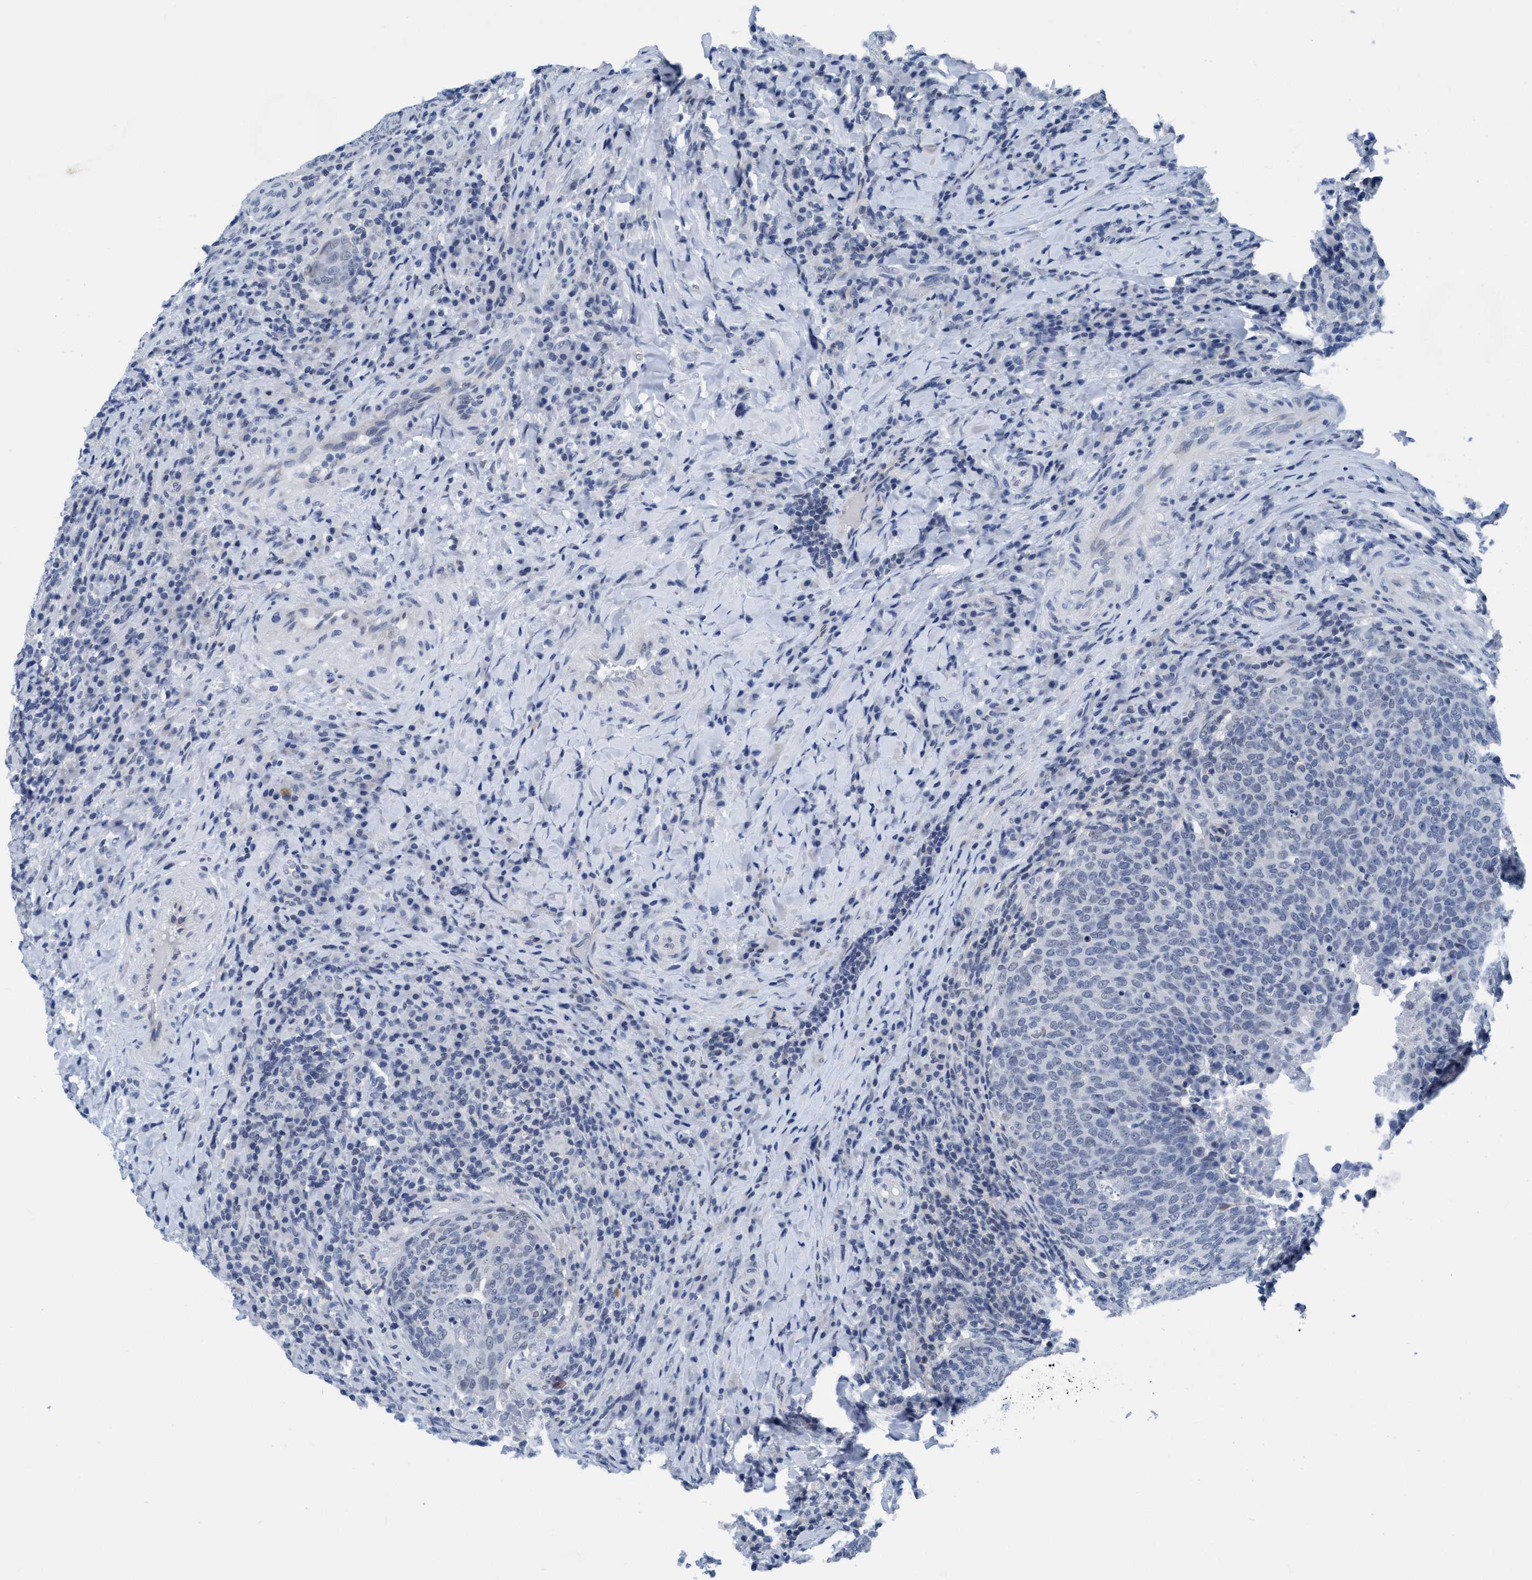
{"staining": {"intensity": "negative", "quantity": "none", "location": "none"}, "tissue": "head and neck cancer", "cell_type": "Tumor cells", "image_type": "cancer", "snomed": [{"axis": "morphology", "description": "Squamous cell carcinoma, NOS"}, {"axis": "morphology", "description": "Squamous cell carcinoma, metastatic, NOS"}, {"axis": "topography", "description": "Lymph node"}, {"axis": "topography", "description": "Head-Neck"}], "caption": "A high-resolution image shows immunohistochemistry (IHC) staining of head and neck cancer (squamous cell carcinoma), which shows no significant positivity in tumor cells.", "gene": "DNAI1", "patient": {"sex": "male", "age": 62}}